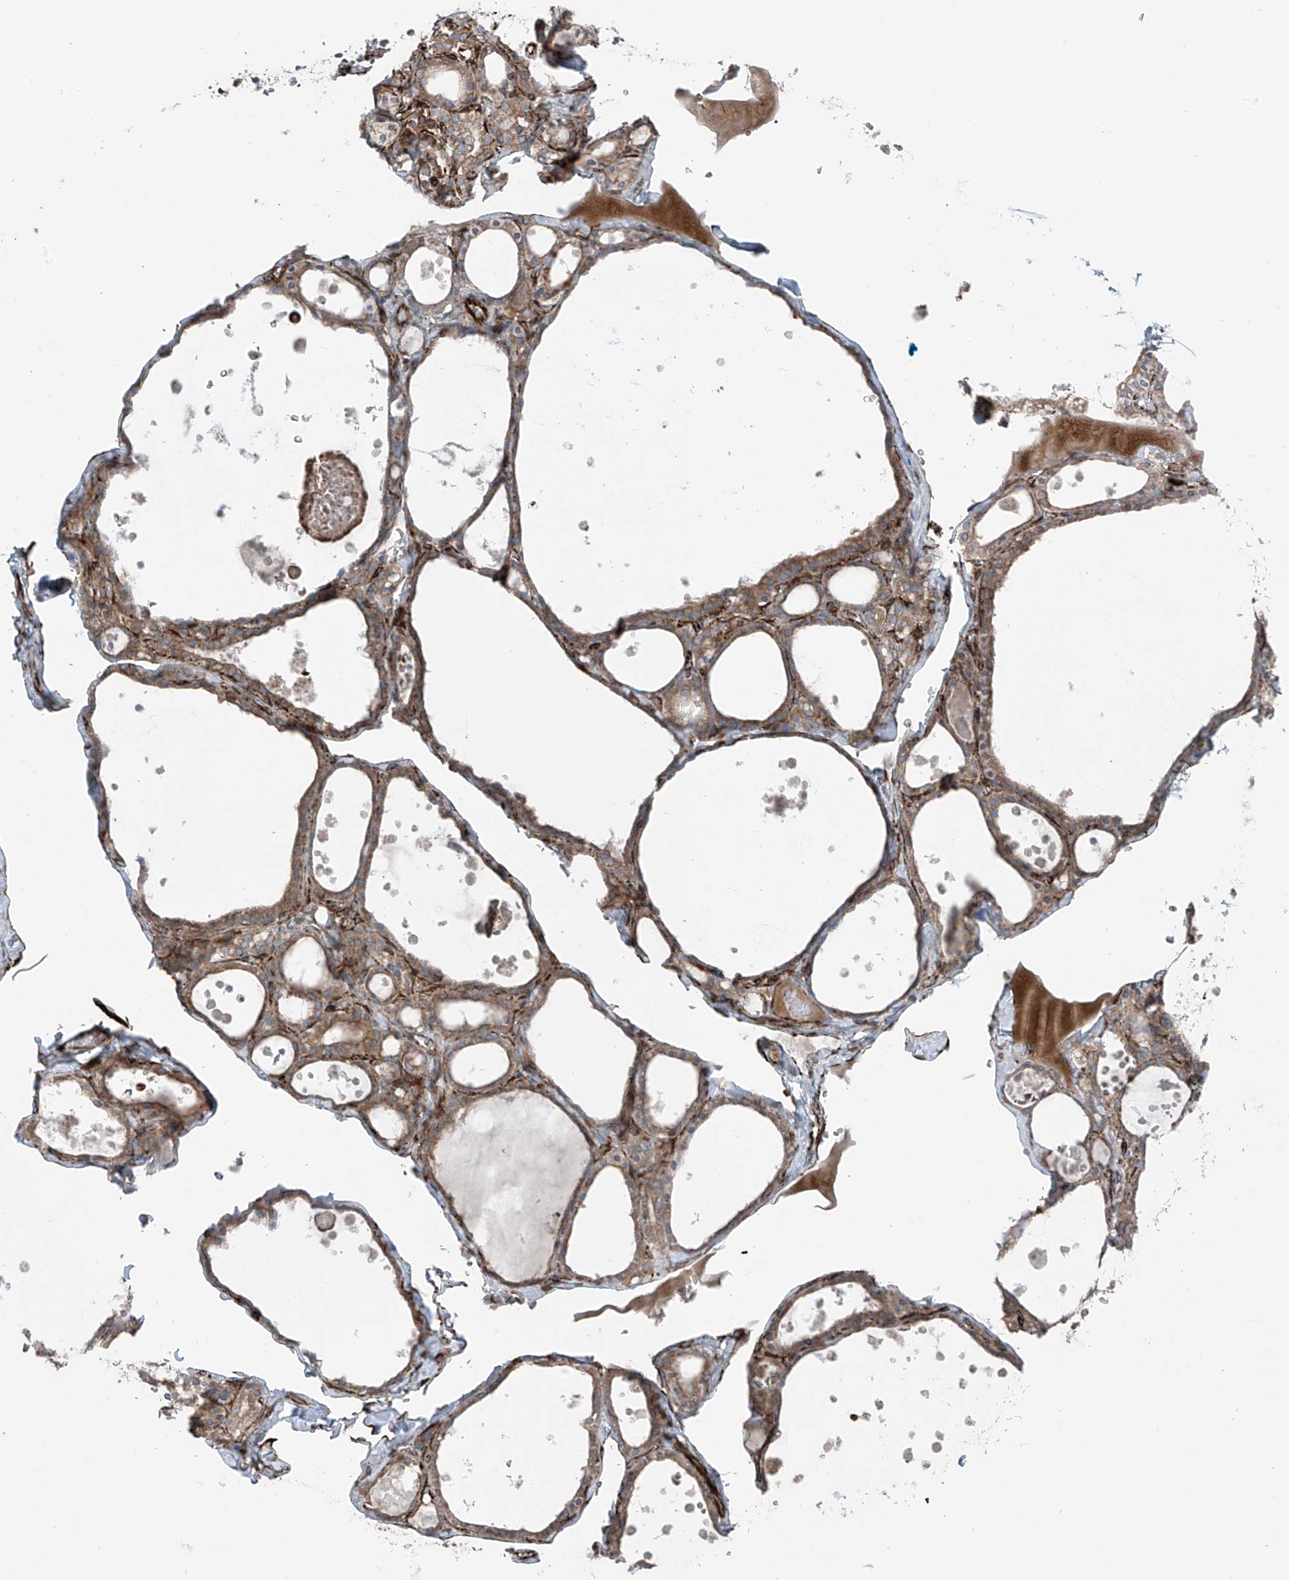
{"staining": {"intensity": "moderate", "quantity": ">75%", "location": "cytoplasmic/membranous"}, "tissue": "thyroid gland", "cell_type": "Glandular cells", "image_type": "normal", "snomed": [{"axis": "morphology", "description": "Normal tissue, NOS"}, {"axis": "topography", "description": "Thyroid gland"}], "caption": "High-magnification brightfield microscopy of unremarkable thyroid gland stained with DAB (brown) and counterstained with hematoxylin (blue). glandular cells exhibit moderate cytoplasmic/membranous positivity is appreciated in about>75% of cells.", "gene": "ERLEC1", "patient": {"sex": "male", "age": 56}}